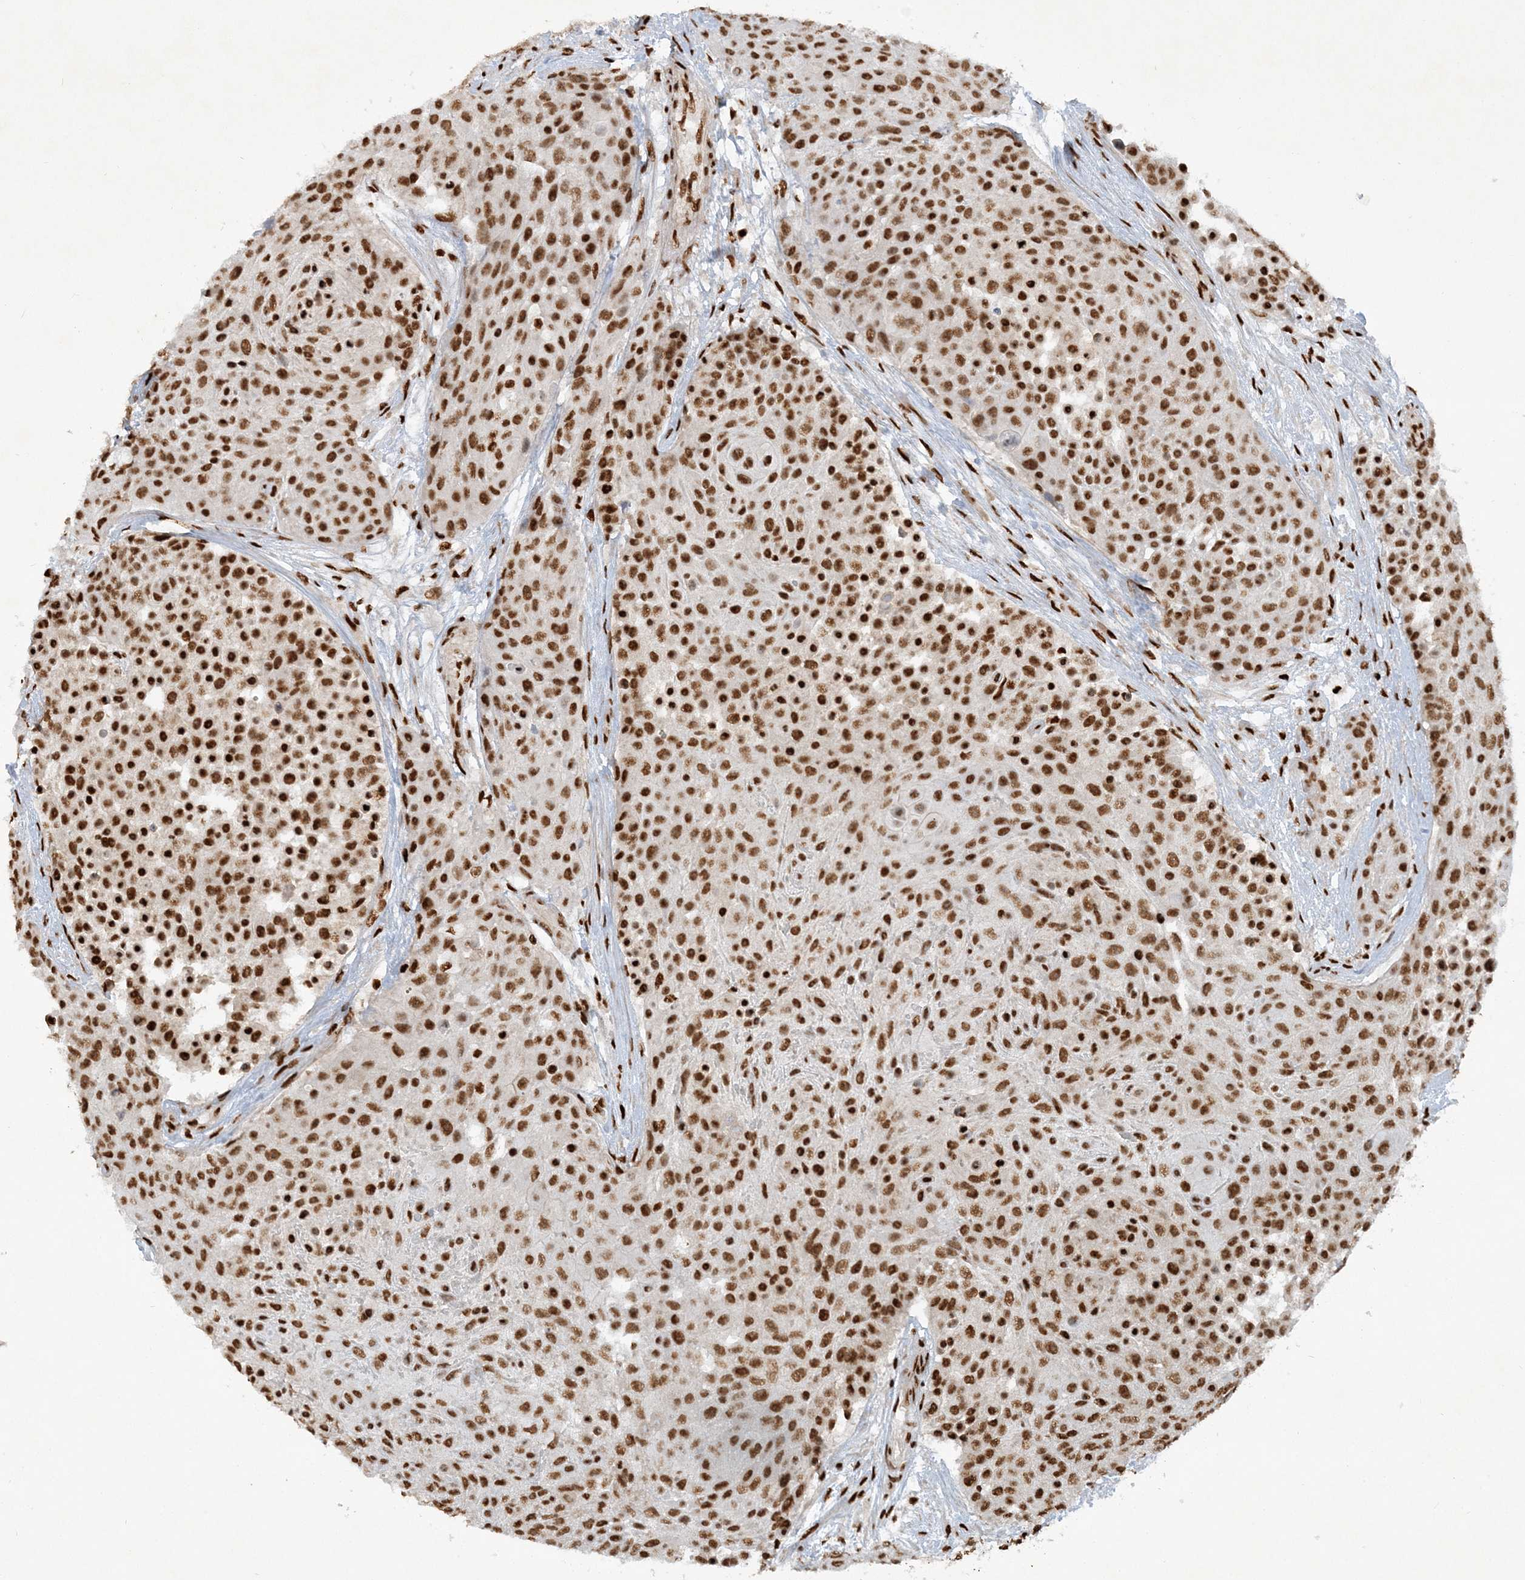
{"staining": {"intensity": "strong", "quantity": ">75%", "location": "nuclear"}, "tissue": "urothelial cancer", "cell_type": "Tumor cells", "image_type": "cancer", "snomed": [{"axis": "morphology", "description": "Urothelial carcinoma, High grade"}, {"axis": "topography", "description": "Urinary bladder"}], "caption": "This micrograph exhibits immunohistochemistry (IHC) staining of human urothelial cancer, with high strong nuclear expression in approximately >75% of tumor cells.", "gene": "DELE1", "patient": {"sex": "female", "age": 63}}